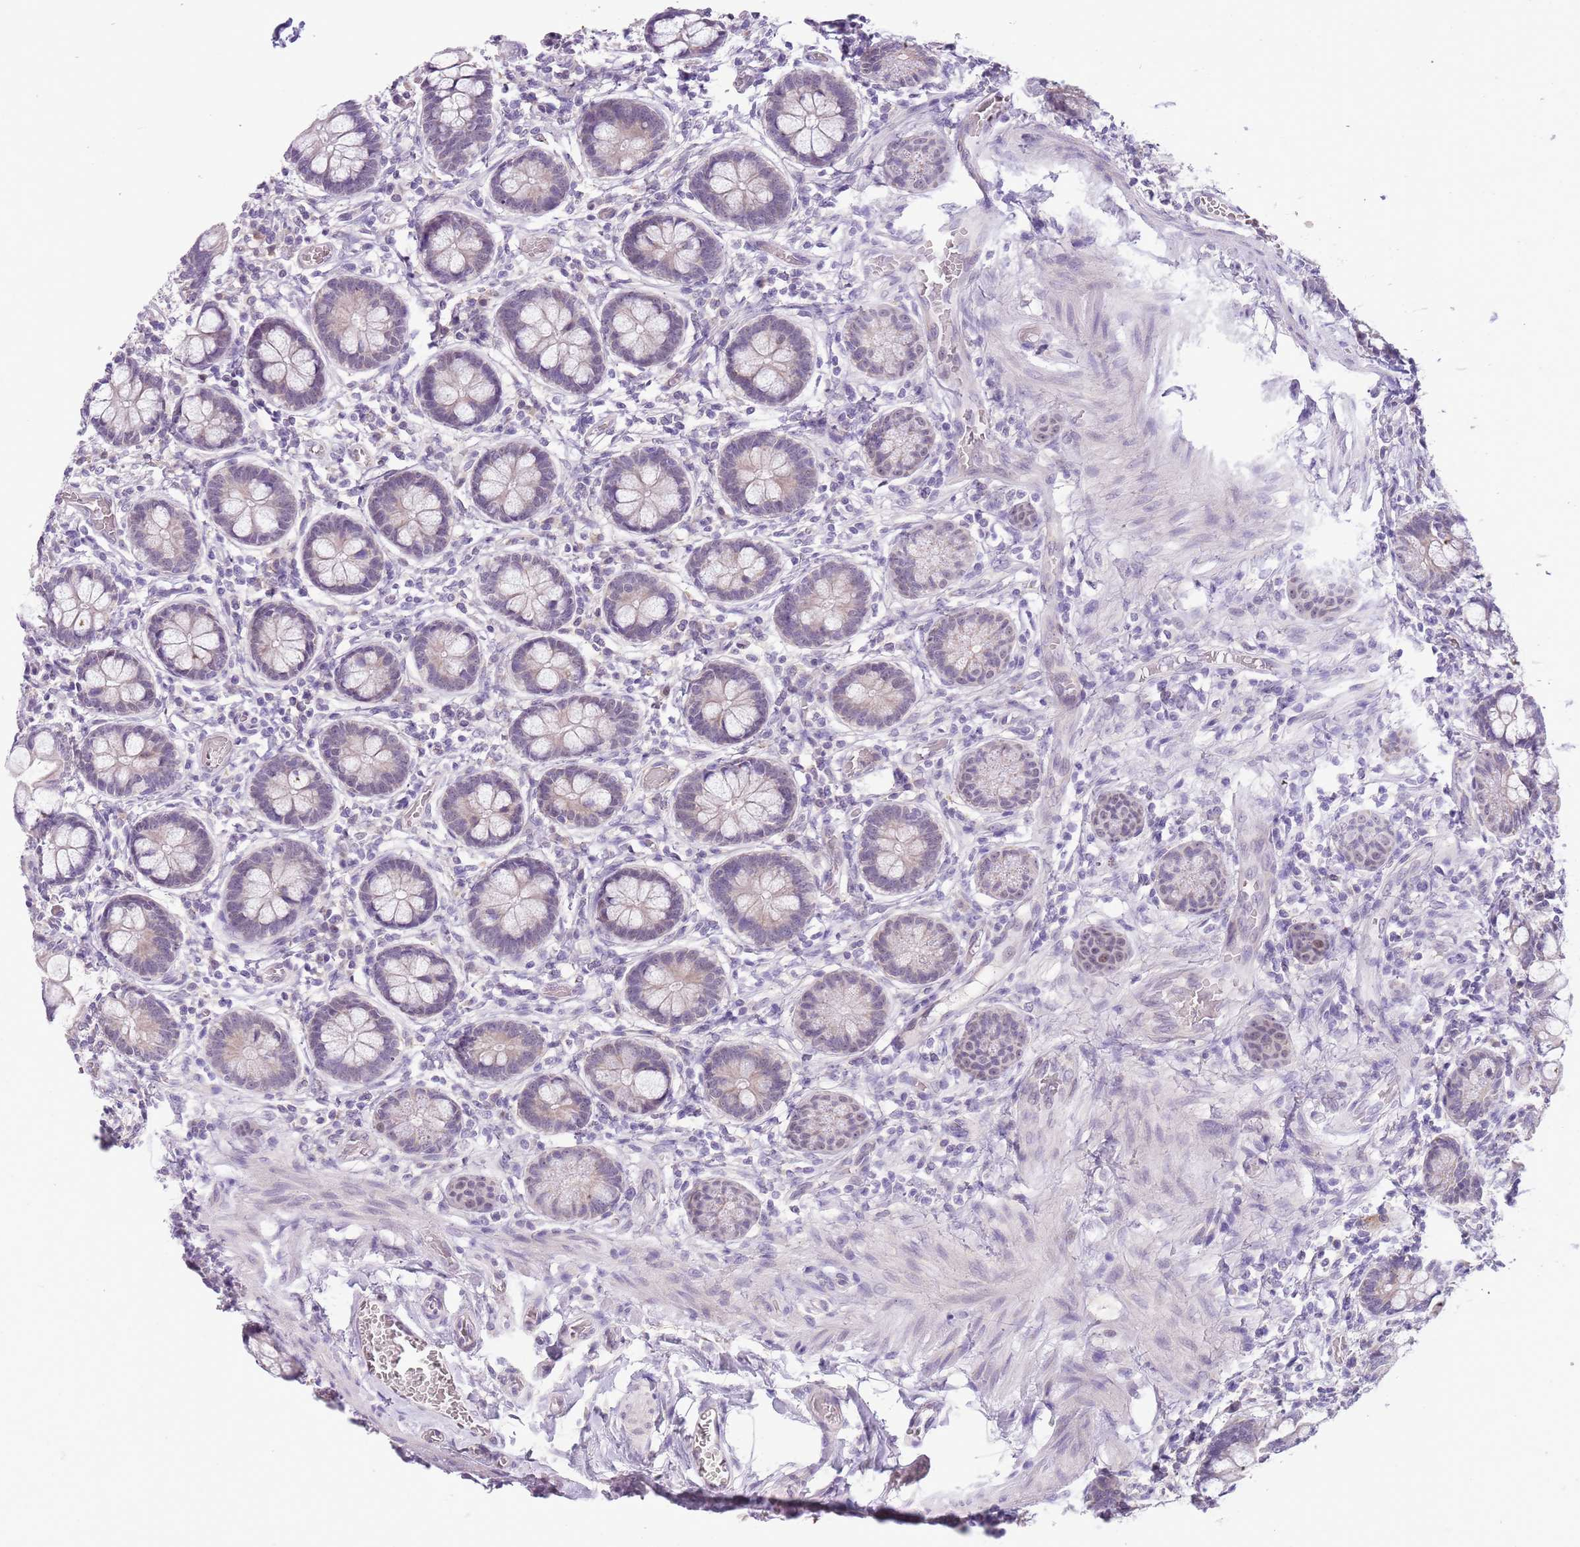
{"staining": {"intensity": "negative", "quantity": "none", "location": "none"}, "tissue": "small intestine", "cell_type": "Glandular cells", "image_type": "normal", "snomed": [{"axis": "morphology", "description": "Normal tissue, NOS"}, {"axis": "topography", "description": "Small intestine"}], "caption": "This is an IHC histopathology image of unremarkable human small intestine. There is no expression in glandular cells.", "gene": "FAM120C", "patient": {"sex": "male", "age": 52}}